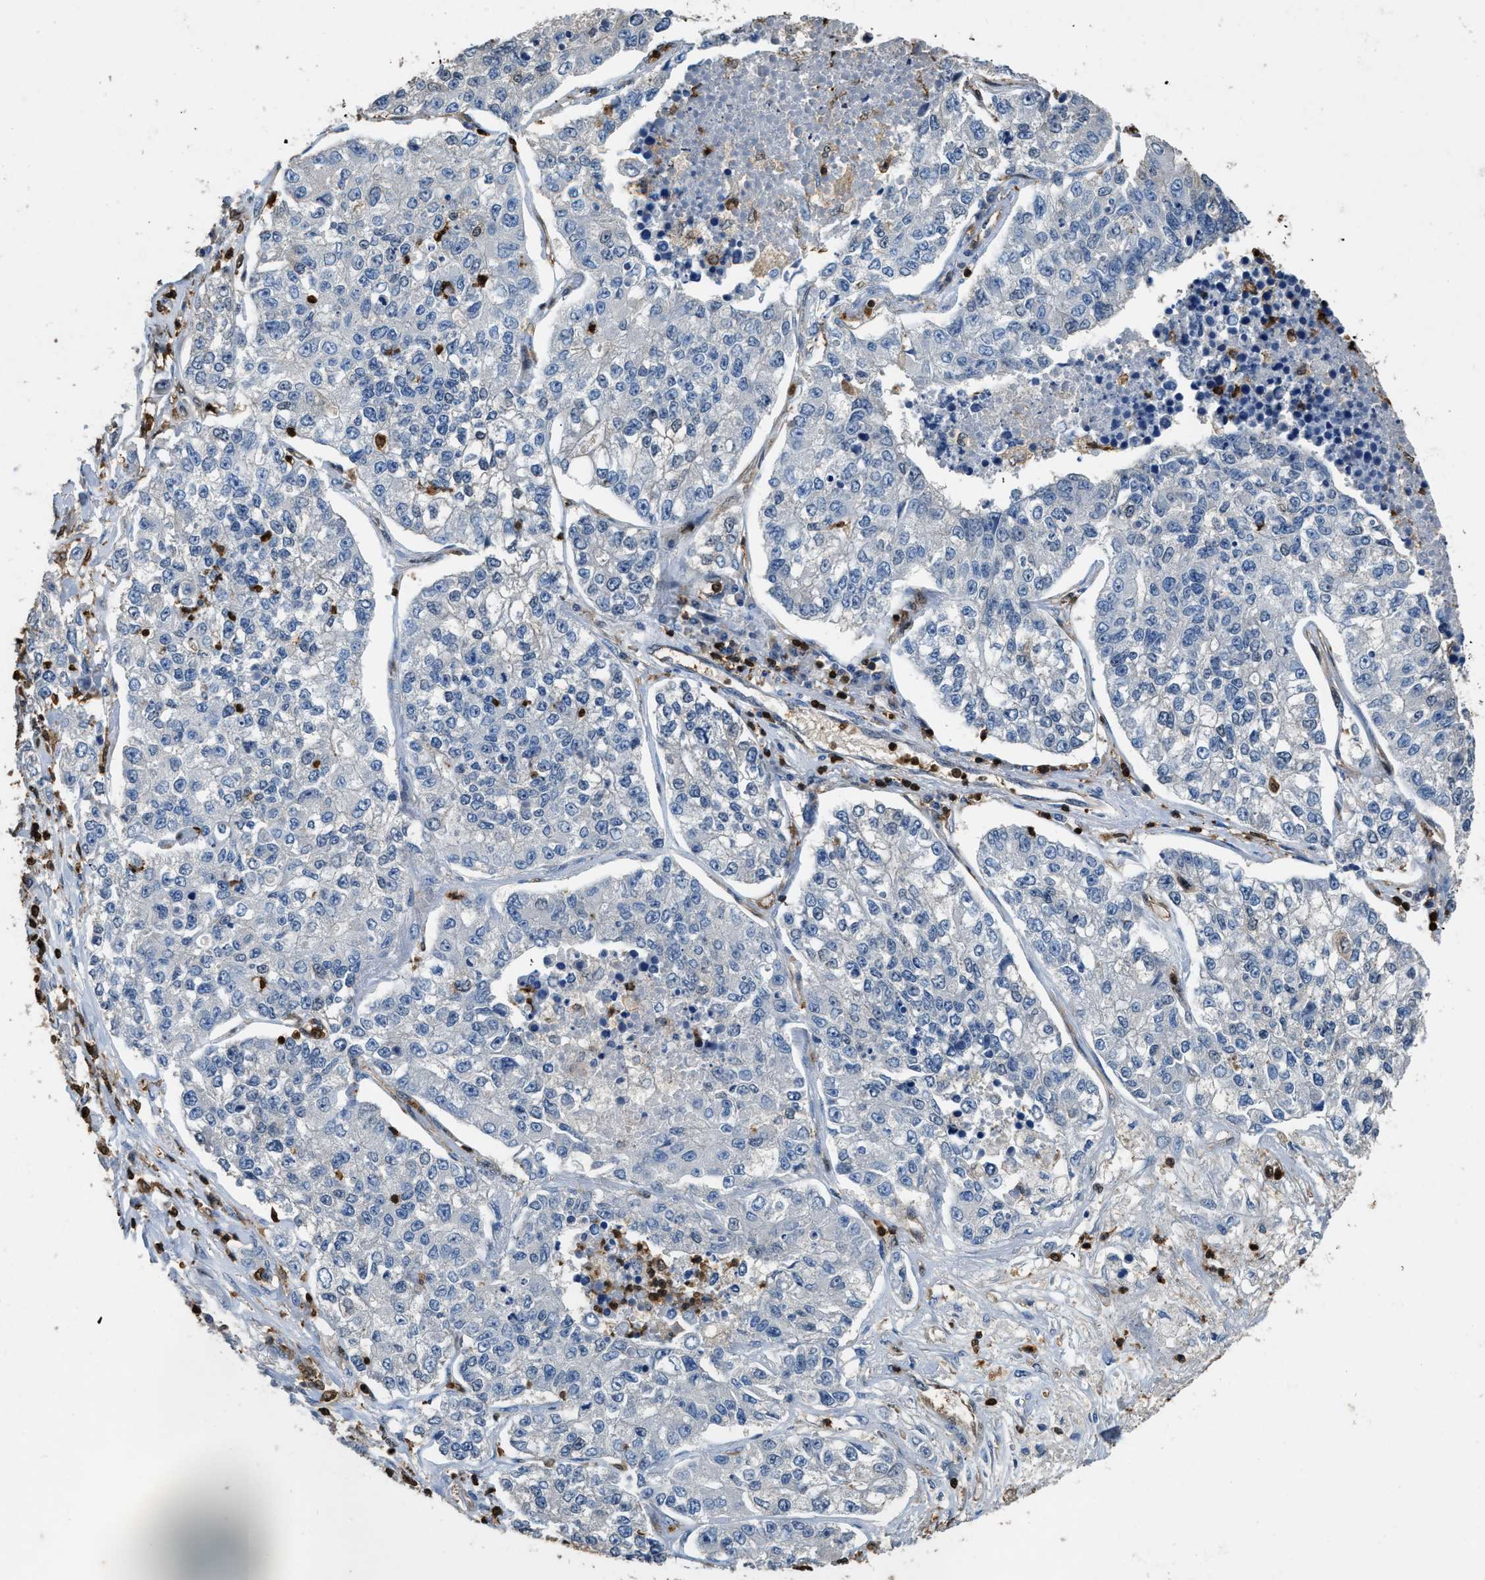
{"staining": {"intensity": "negative", "quantity": "none", "location": "none"}, "tissue": "lung cancer", "cell_type": "Tumor cells", "image_type": "cancer", "snomed": [{"axis": "morphology", "description": "Adenocarcinoma, NOS"}, {"axis": "topography", "description": "Lung"}], "caption": "Tumor cells are negative for protein expression in human lung cancer.", "gene": "ARHGDIB", "patient": {"sex": "male", "age": 49}}